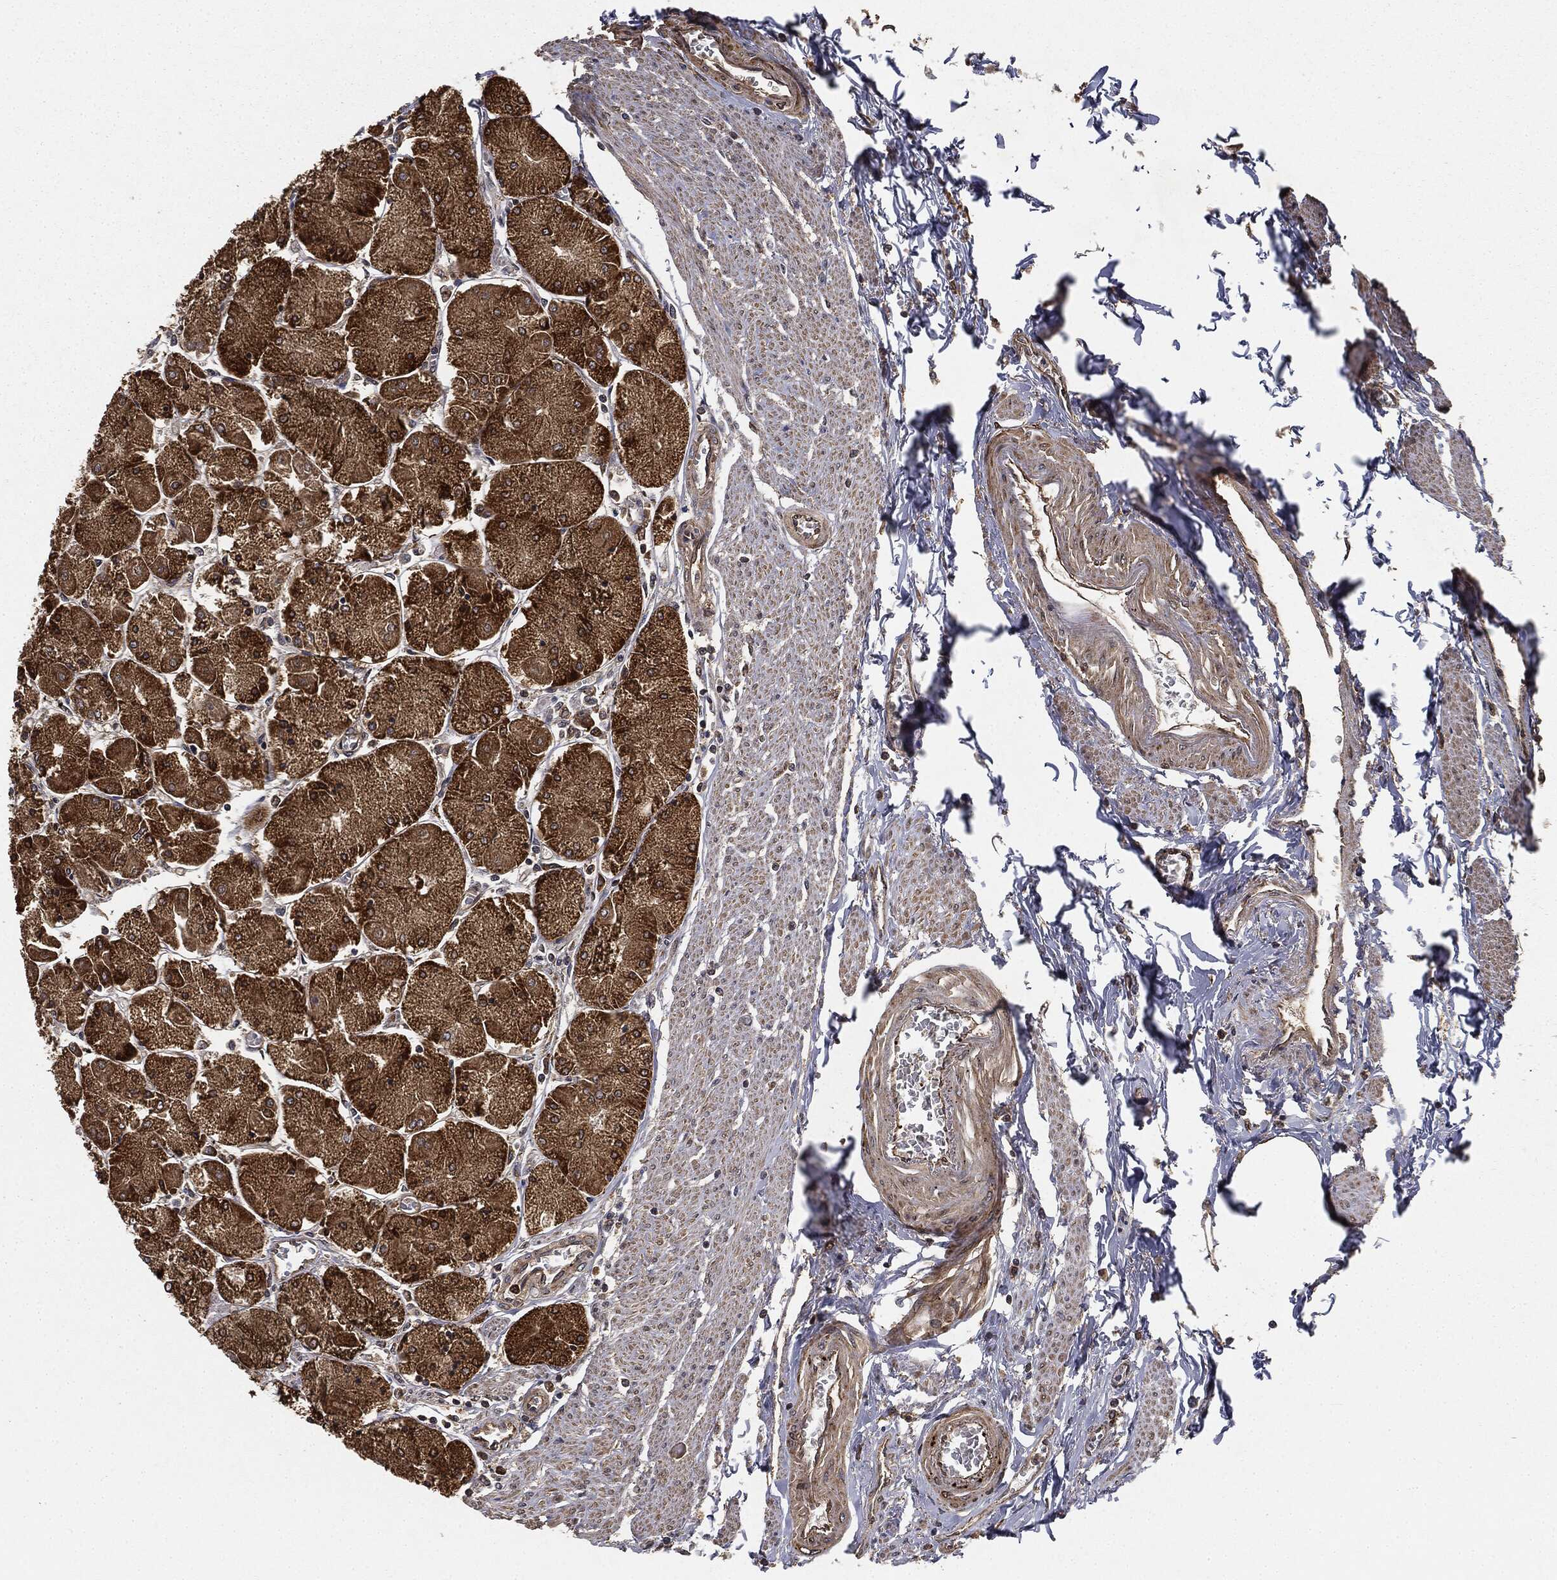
{"staining": {"intensity": "strong", "quantity": ">75%", "location": "cytoplasmic/membranous"}, "tissue": "stomach", "cell_type": "Glandular cells", "image_type": "normal", "snomed": [{"axis": "morphology", "description": "Normal tissue, NOS"}, {"axis": "topography", "description": "Stomach"}], "caption": "Stomach stained for a protein (brown) demonstrates strong cytoplasmic/membranous positive staining in approximately >75% of glandular cells.", "gene": "MIER2", "patient": {"sex": "male", "age": 70}}